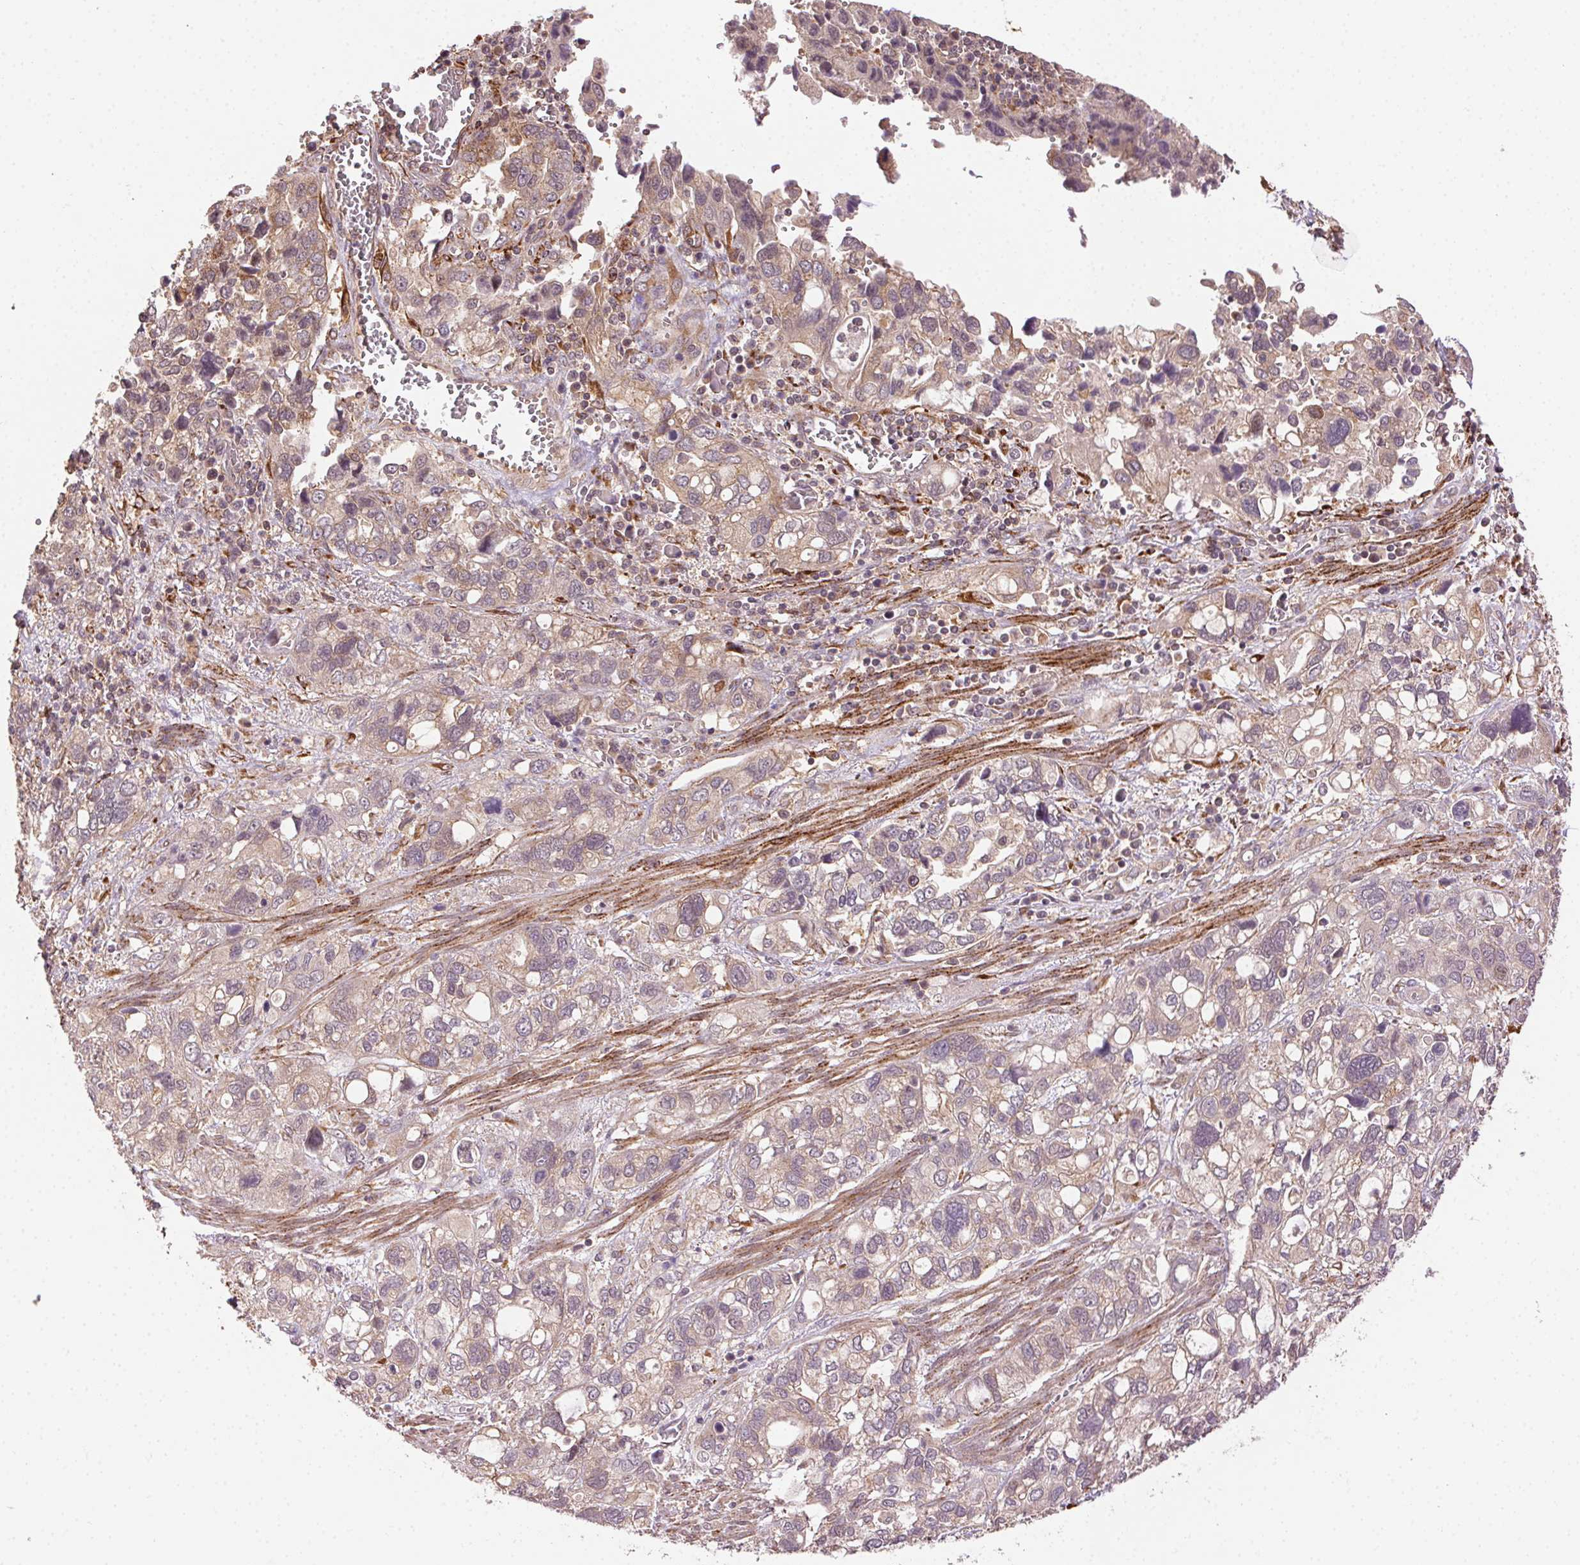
{"staining": {"intensity": "weak", "quantity": ">75%", "location": "cytoplasmic/membranous"}, "tissue": "stomach cancer", "cell_type": "Tumor cells", "image_type": "cancer", "snomed": [{"axis": "morphology", "description": "Adenocarcinoma, NOS"}, {"axis": "topography", "description": "Stomach, upper"}], "caption": "Protein staining by immunohistochemistry (IHC) shows weak cytoplasmic/membranous positivity in about >75% of tumor cells in stomach adenocarcinoma.", "gene": "KLHL15", "patient": {"sex": "female", "age": 81}}